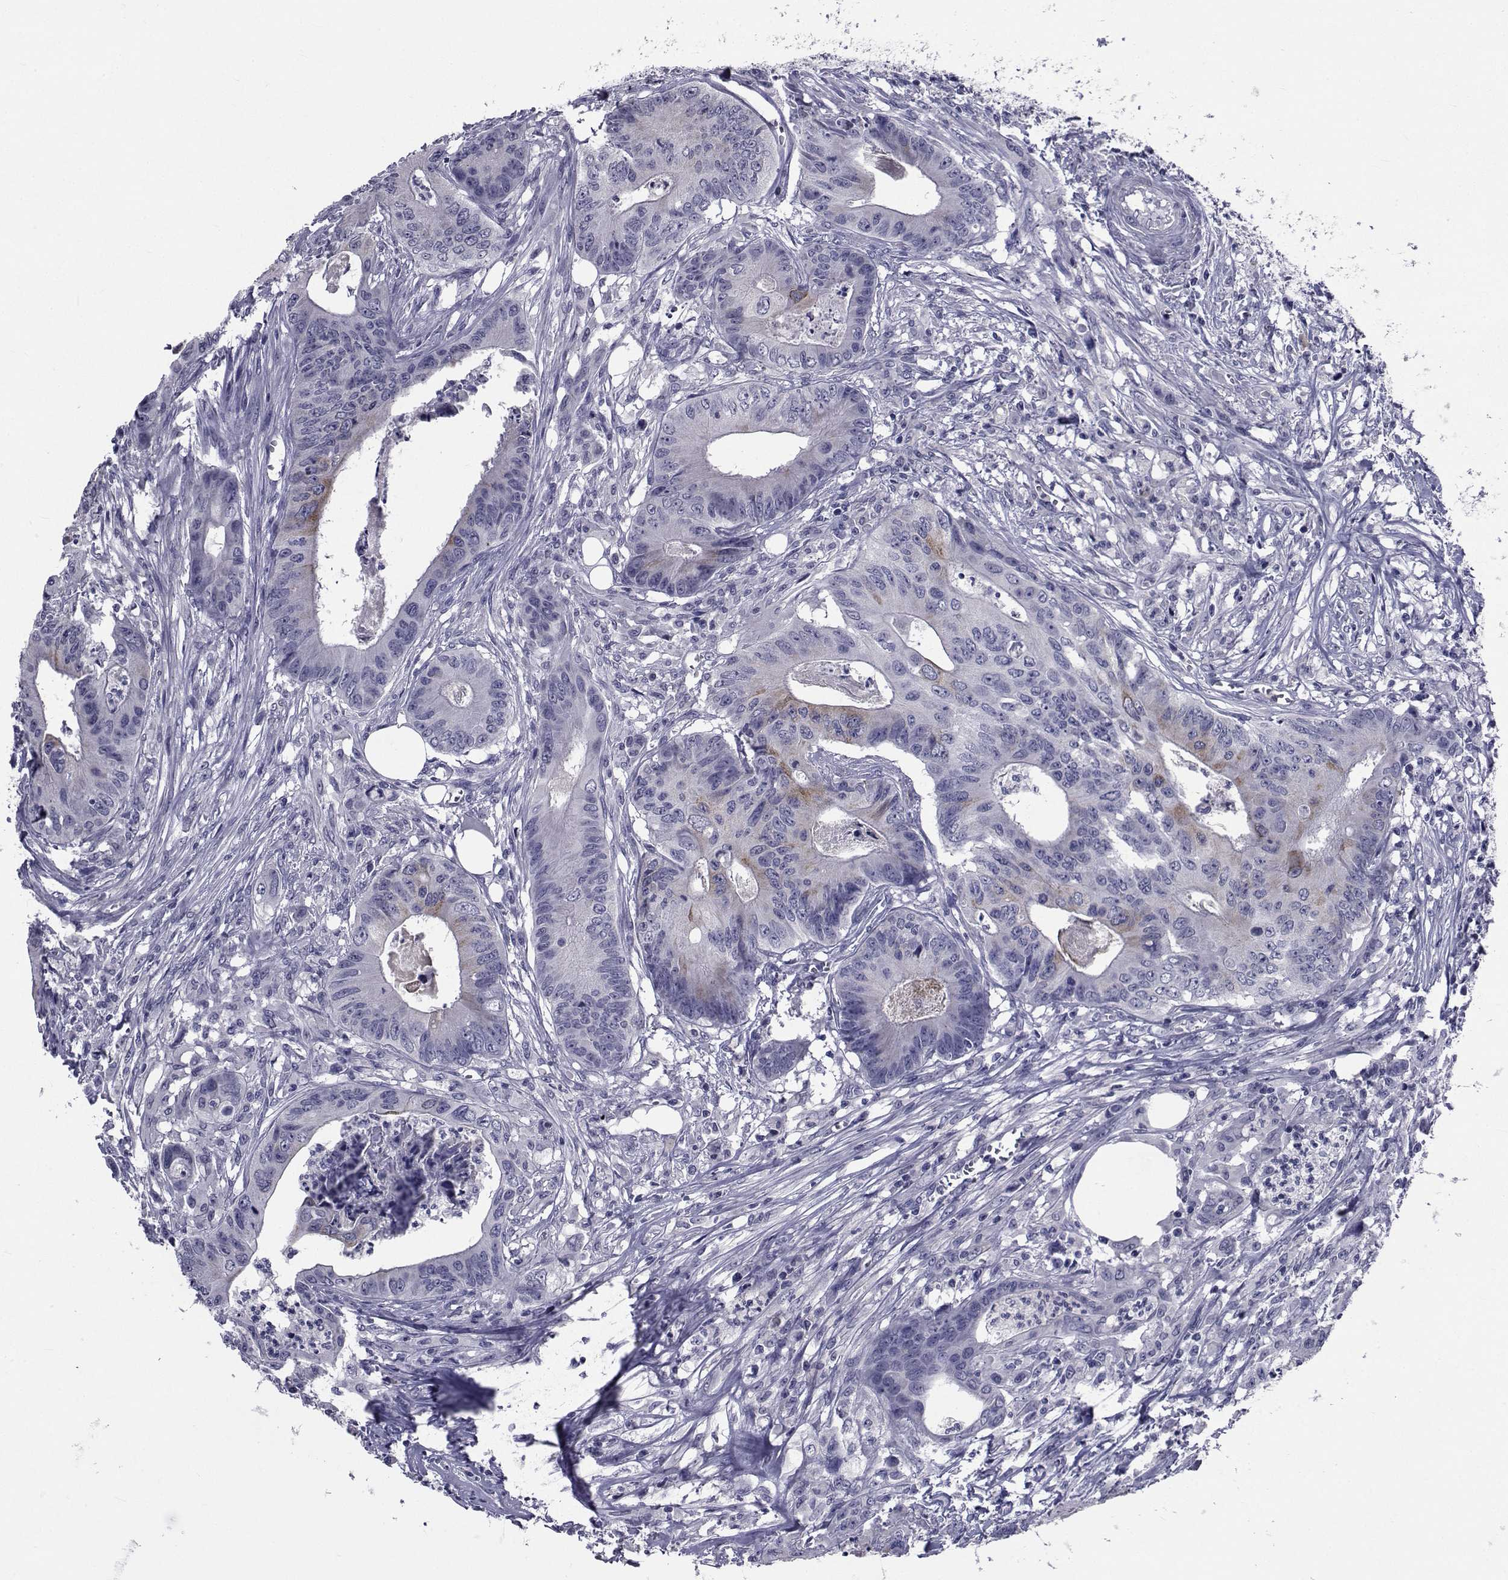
{"staining": {"intensity": "moderate", "quantity": "<25%", "location": "cytoplasmic/membranous"}, "tissue": "colorectal cancer", "cell_type": "Tumor cells", "image_type": "cancer", "snomed": [{"axis": "morphology", "description": "Adenocarcinoma, NOS"}, {"axis": "topography", "description": "Colon"}], "caption": "Adenocarcinoma (colorectal) stained for a protein (brown) demonstrates moderate cytoplasmic/membranous positive staining in about <25% of tumor cells.", "gene": "SEMA5B", "patient": {"sex": "male", "age": 84}}